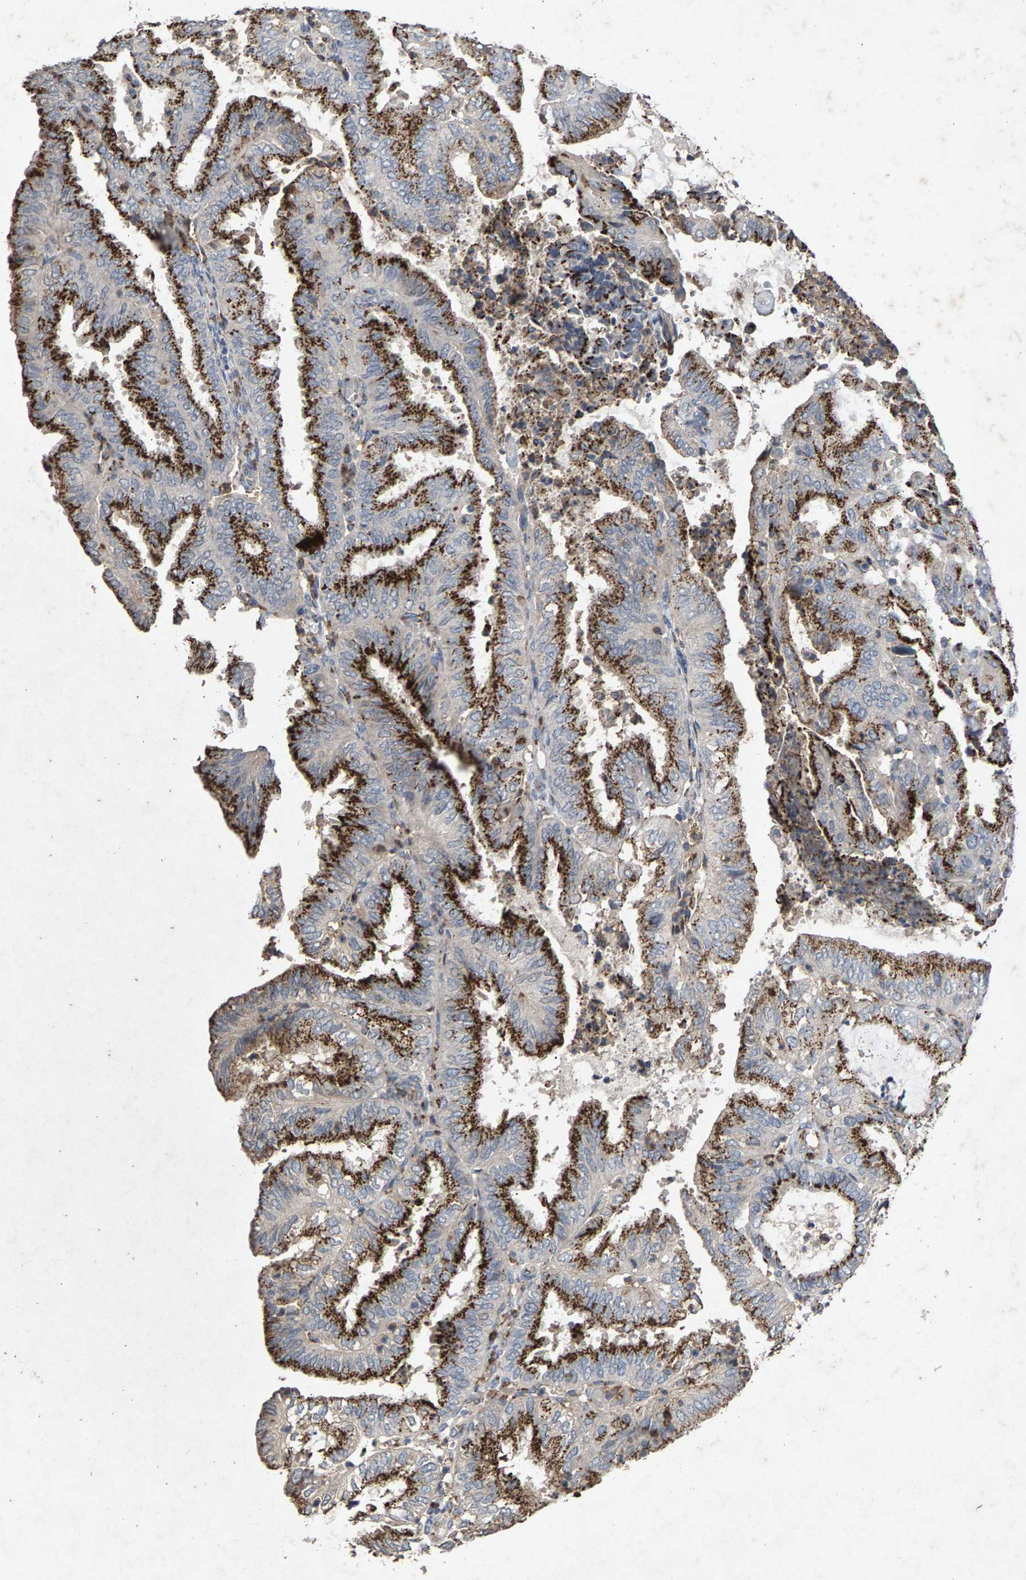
{"staining": {"intensity": "strong", "quantity": ">75%", "location": "cytoplasmic/membranous"}, "tissue": "endometrial cancer", "cell_type": "Tumor cells", "image_type": "cancer", "snomed": [{"axis": "morphology", "description": "Adenocarcinoma, NOS"}, {"axis": "topography", "description": "Uterus"}], "caption": "Brown immunohistochemical staining in human adenocarcinoma (endometrial) reveals strong cytoplasmic/membranous expression in approximately >75% of tumor cells. (DAB (3,3'-diaminobenzidine) = brown stain, brightfield microscopy at high magnification).", "gene": "MAN2A1", "patient": {"sex": "female", "age": 60}}